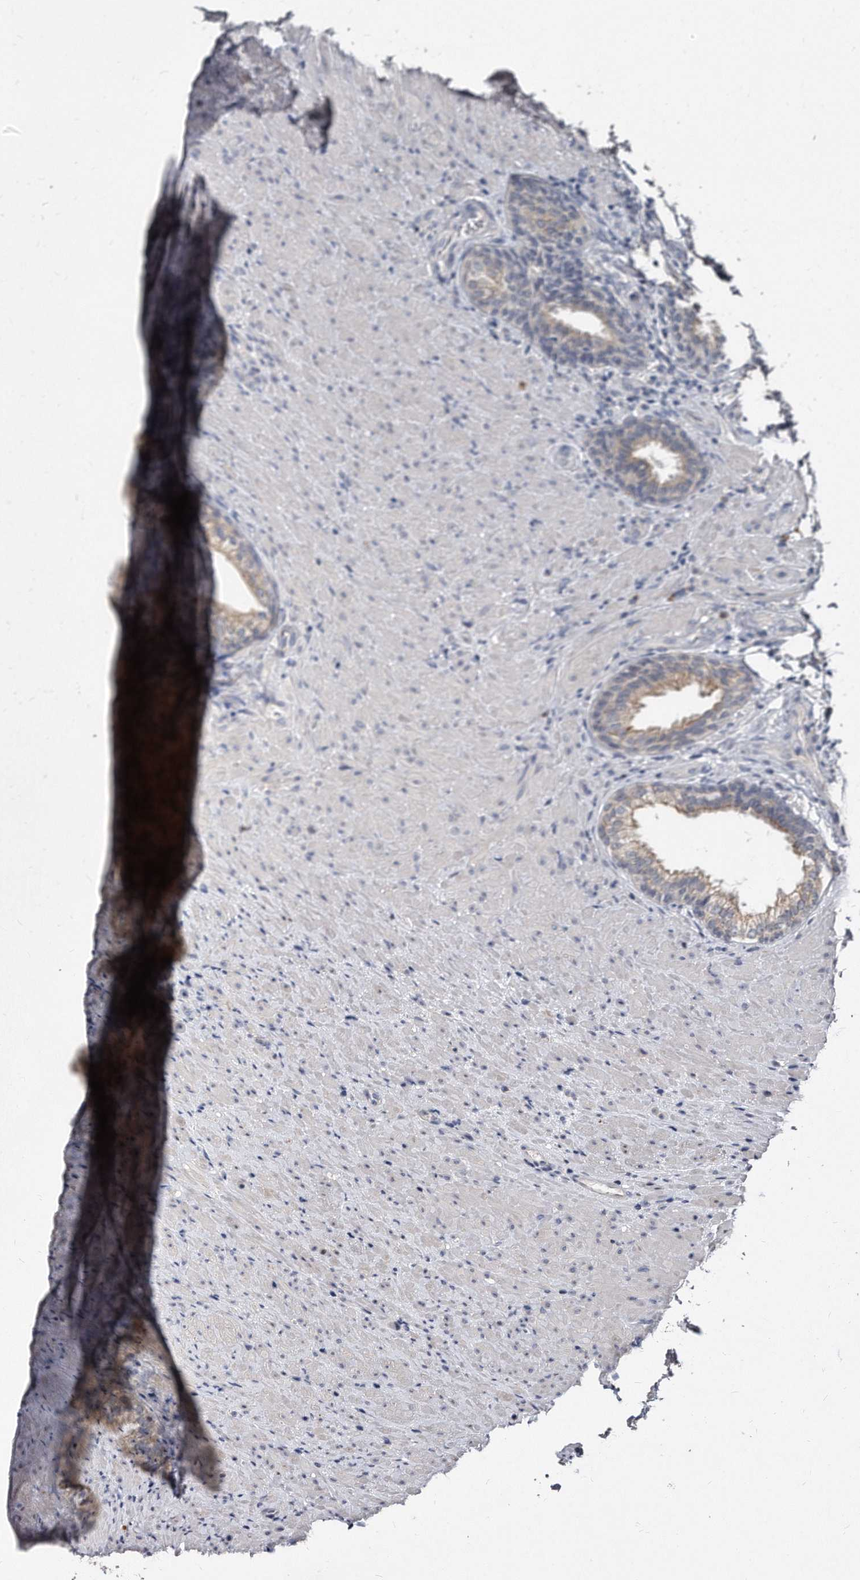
{"staining": {"intensity": "weak", "quantity": "25%-75%", "location": "cytoplasmic/membranous"}, "tissue": "prostate", "cell_type": "Glandular cells", "image_type": "normal", "snomed": [{"axis": "morphology", "description": "Normal tissue, NOS"}, {"axis": "topography", "description": "Prostate"}], "caption": "About 25%-75% of glandular cells in normal prostate demonstrate weak cytoplasmic/membranous protein expression as visualized by brown immunohistochemical staining.", "gene": "KLHDC3", "patient": {"sex": "male", "age": 76}}